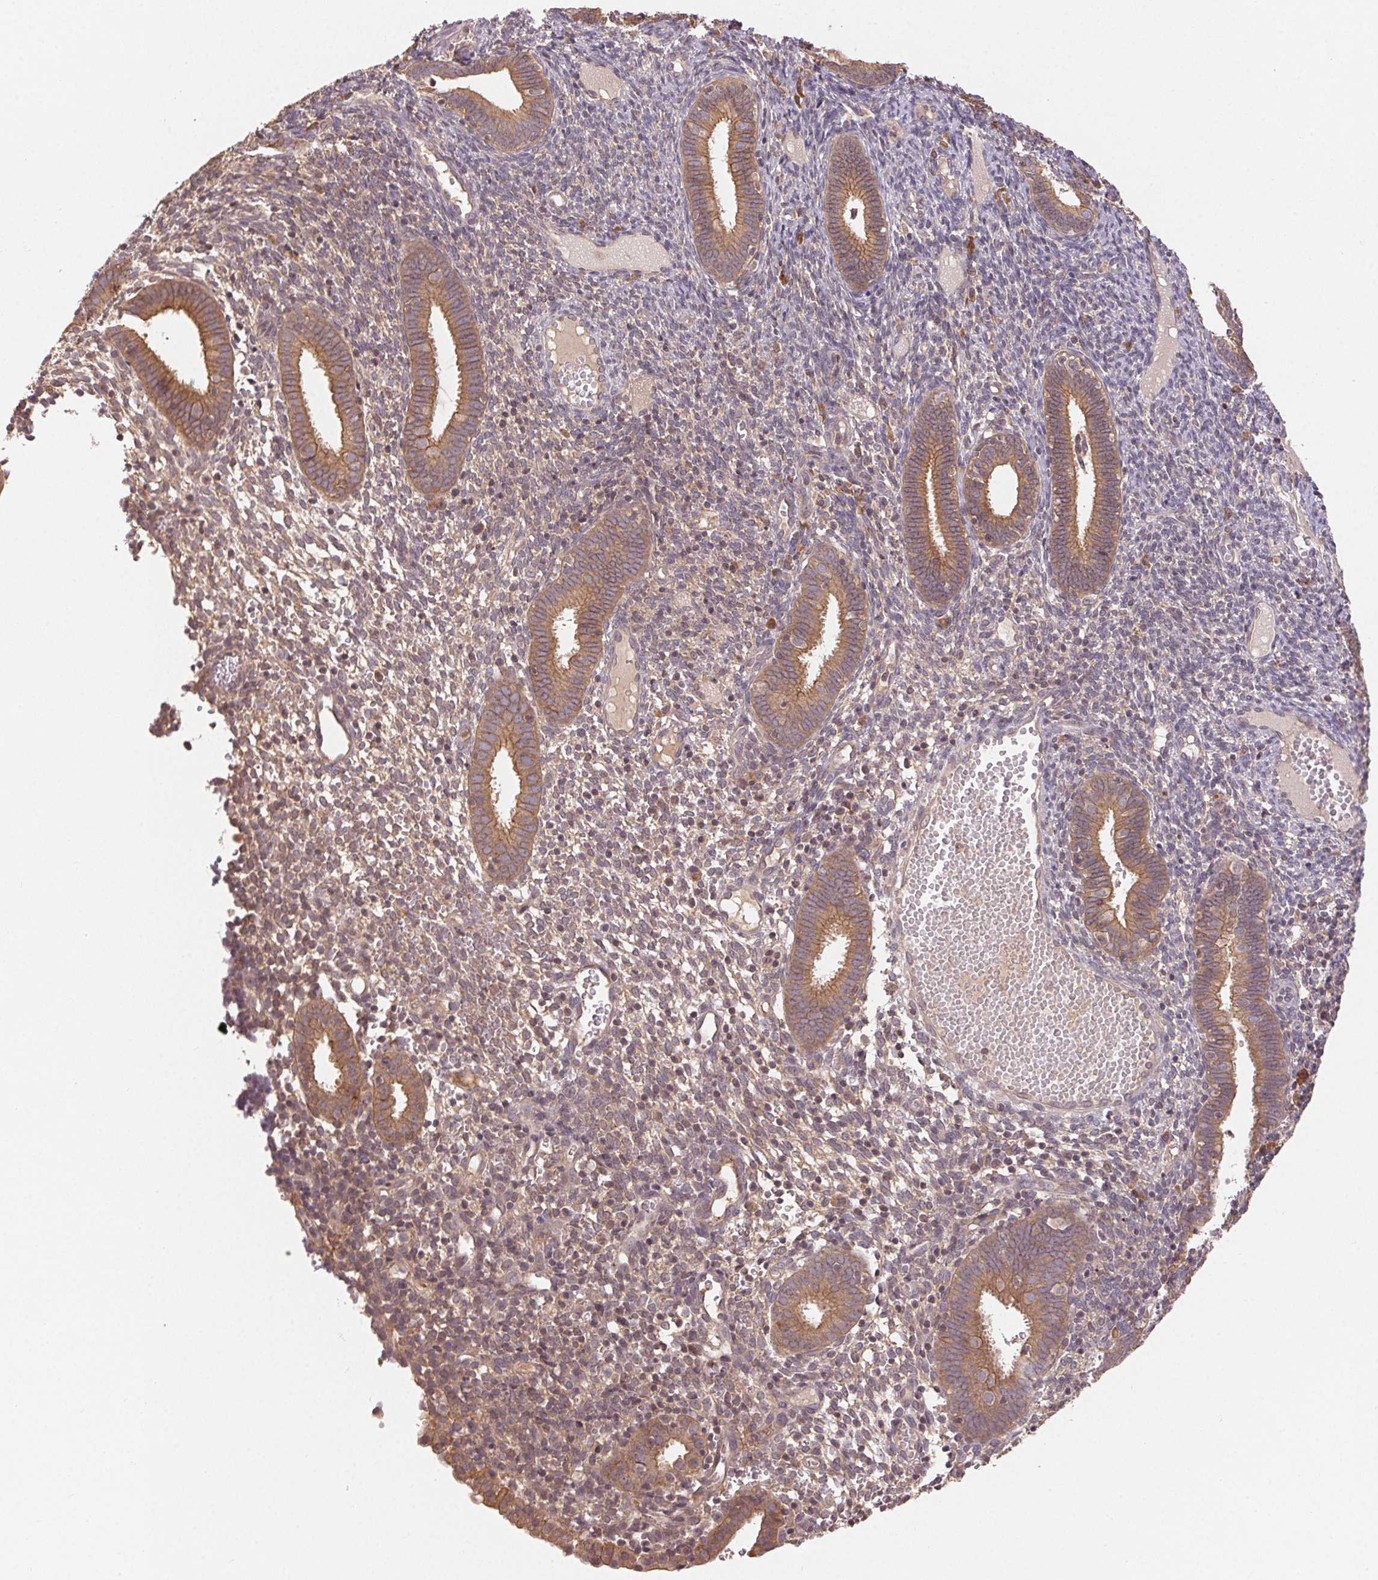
{"staining": {"intensity": "negative", "quantity": "none", "location": "none"}, "tissue": "endometrium", "cell_type": "Cells in endometrial stroma", "image_type": "normal", "snomed": [{"axis": "morphology", "description": "Normal tissue, NOS"}, {"axis": "topography", "description": "Endometrium"}], "caption": "Immunohistochemical staining of benign endometrium shows no significant staining in cells in endometrial stroma. (Stains: DAB (3,3'-diaminobenzidine) immunohistochemistry (IHC) with hematoxylin counter stain, Microscopy: brightfield microscopy at high magnification).", "gene": "MAPKAPK2", "patient": {"sex": "female", "age": 41}}